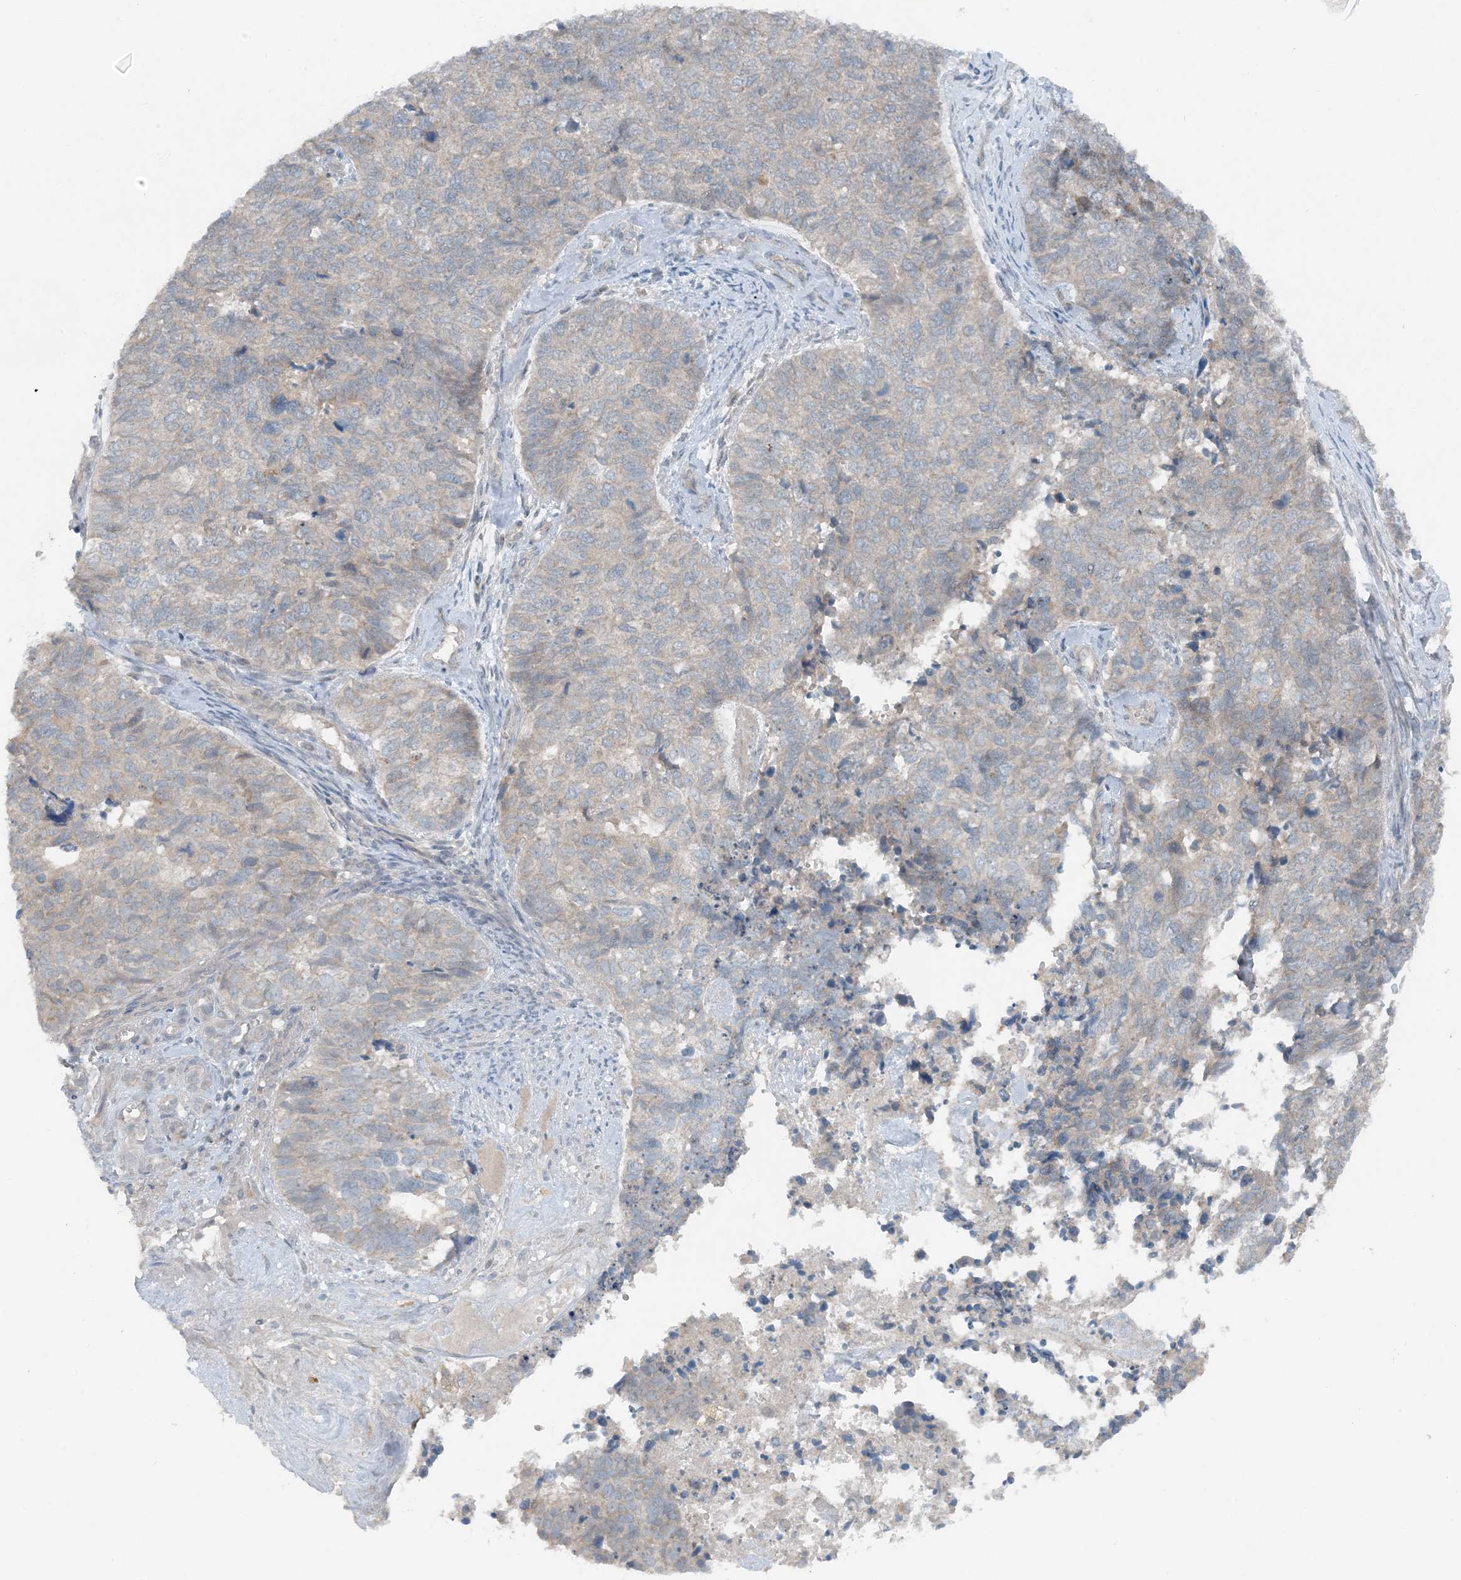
{"staining": {"intensity": "weak", "quantity": "<25%", "location": "cytoplasmic/membranous"}, "tissue": "cervical cancer", "cell_type": "Tumor cells", "image_type": "cancer", "snomed": [{"axis": "morphology", "description": "Squamous cell carcinoma, NOS"}, {"axis": "topography", "description": "Cervix"}], "caption": "A micrograph of human cervical cancer is negative for staining in tumor cells.", "gene": "MITD1", "patient": {"sex": "female", "age": 63}}